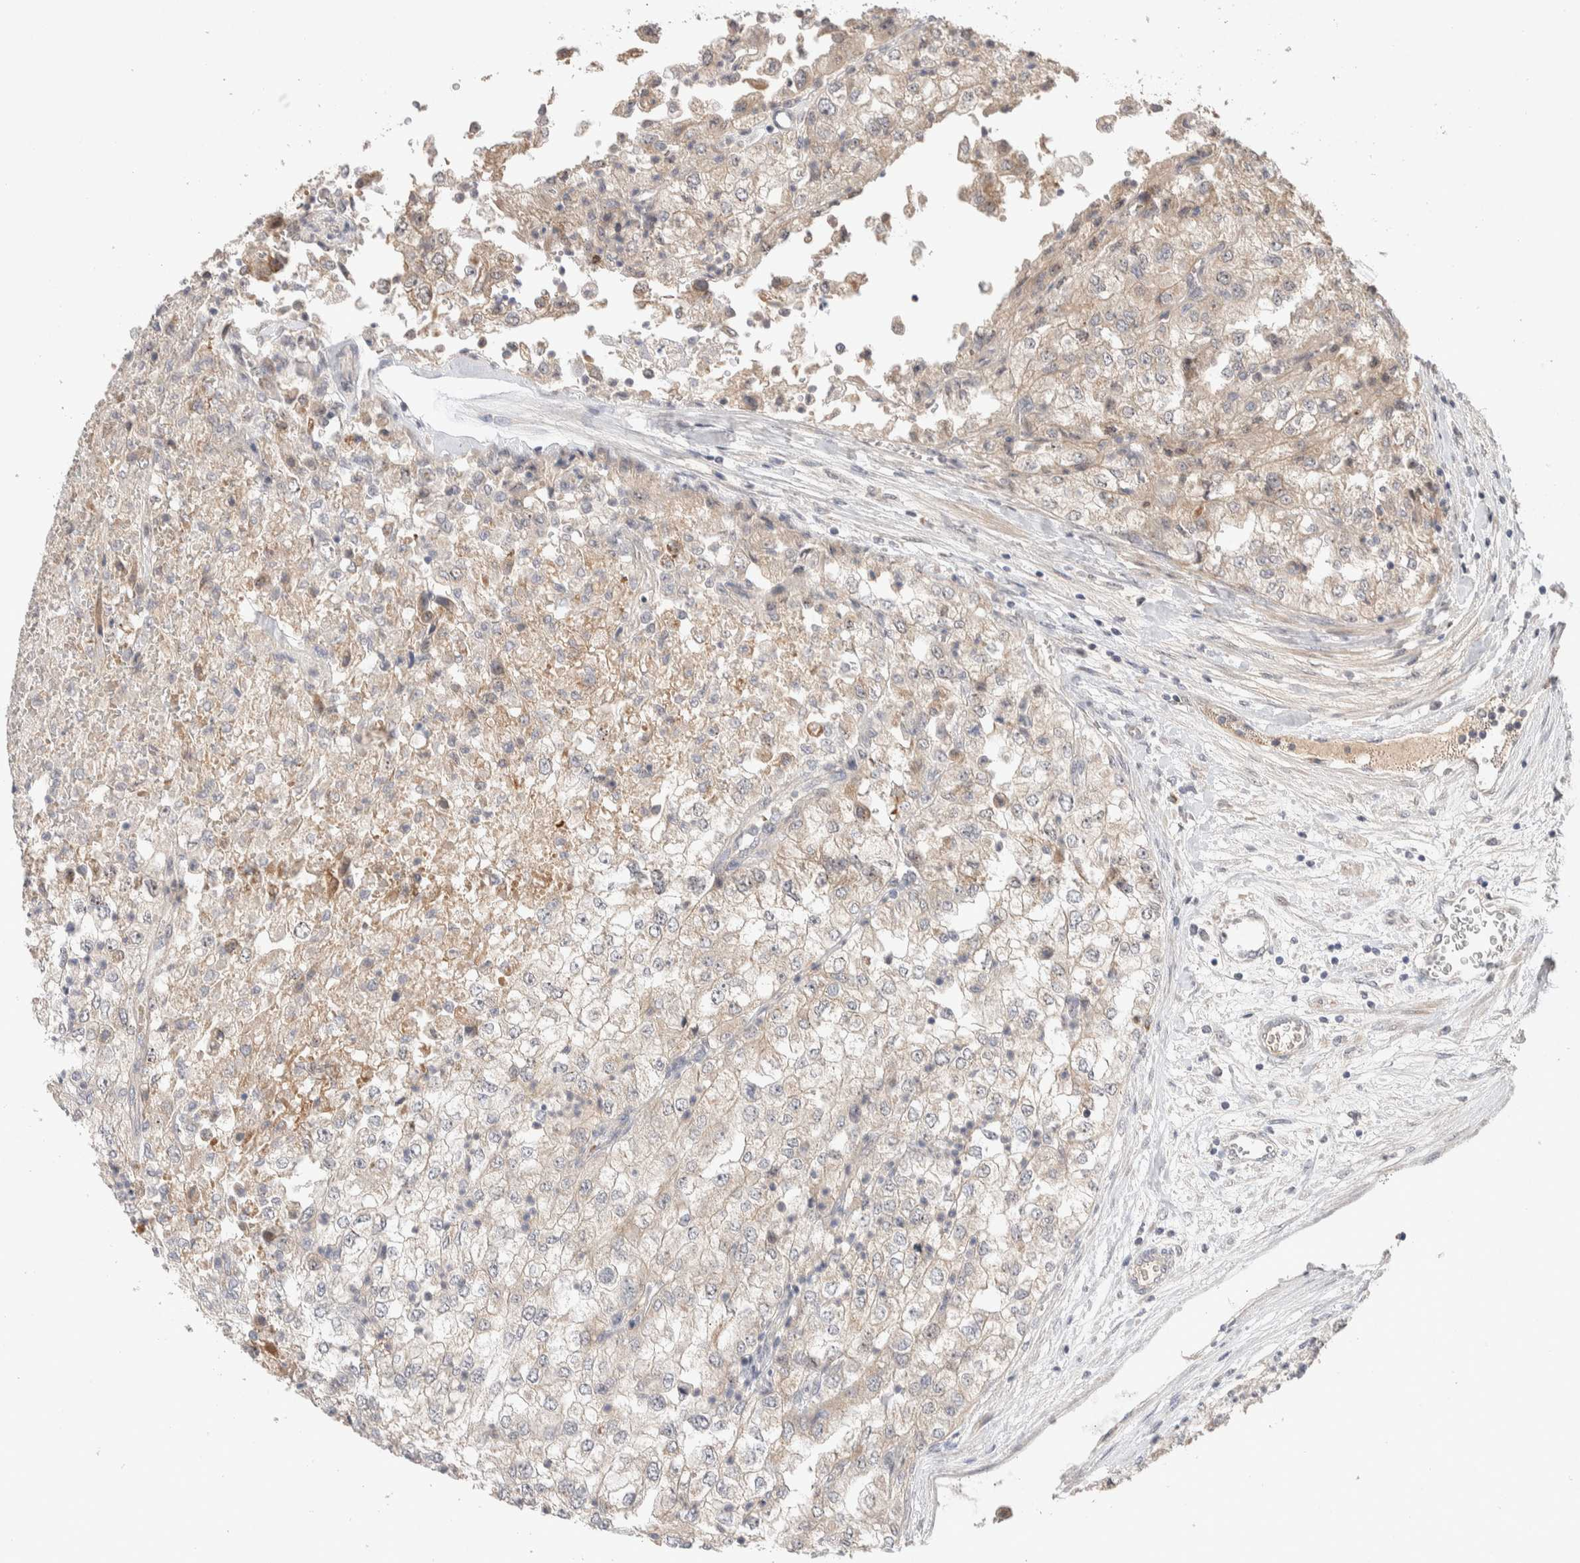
{"staining": {"intensity": "weak", "quantity": "<25%", "location": "cytoplasmic/membranous"}, "tissue": "renal cancer", "cell_type": "Tumor cells", "image_type": "cancer", "snomed": [{"axis": "morphology", "description": "Adenocarcinoma, NOS"}, {"axis": "topography", "description": "Kidney"}], "caption": "An IHC histopathology image of renal cancer is shown. There is no staining in tumor cells of renal cancer.", "gene": "CASK", "patient": {"sex": "female", "age": 54}}